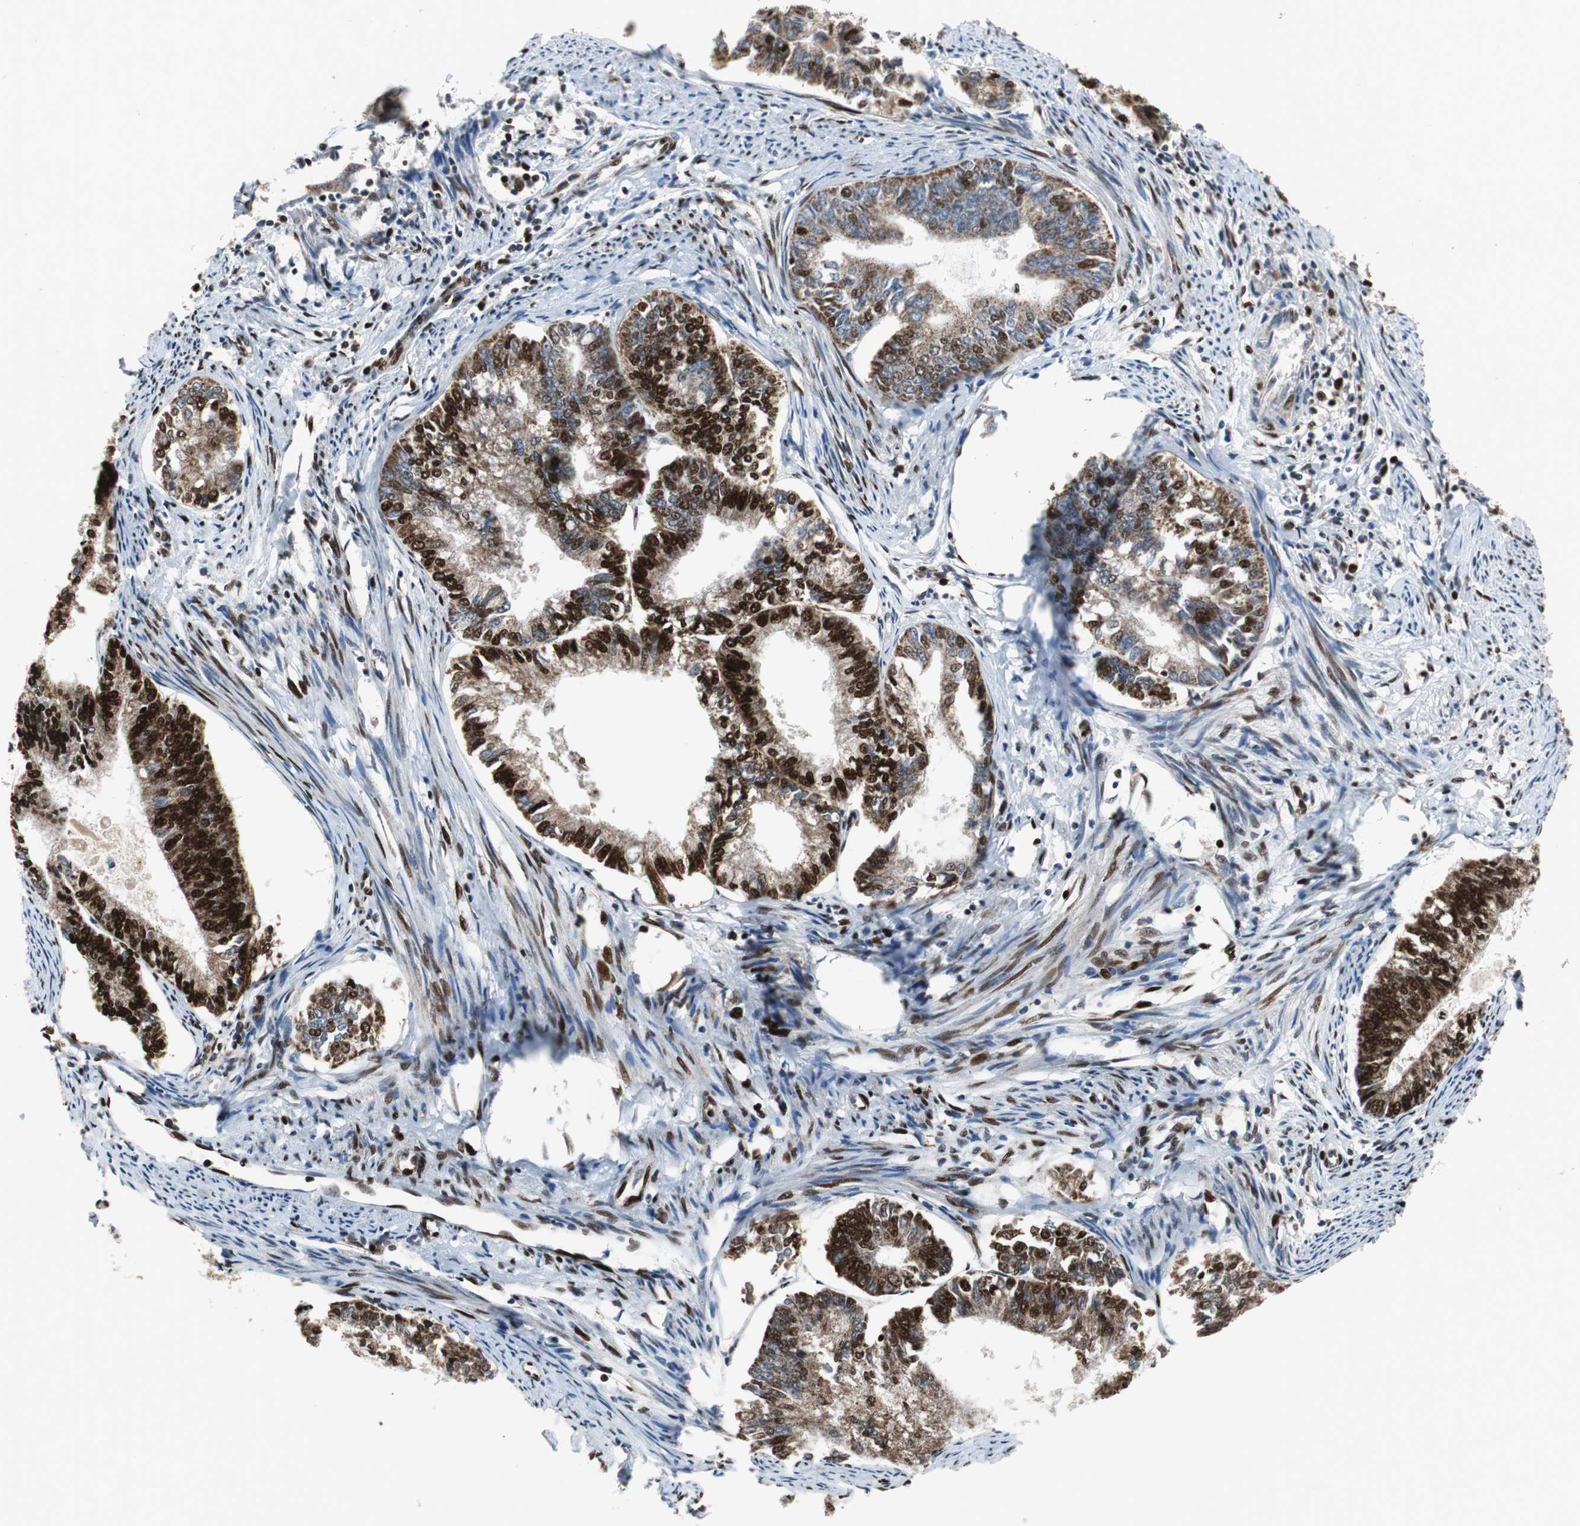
{"staining": {"intensity": "strong", "quantity": ">75%", "location": "nuclear"}, "tissue": "endometrial cancer", "cell_type": "Tumor cells", "image_type": "cancer", "snomed": [{"axis": "morphology", "description": "Adenocarcinoma, NOS"}, {"axis": "topography", "description": "Endometrium"}], "caption": "Protein analysis of endometrial cancer (adenocarcinoma) tissue displays strong nuclear staining in about >75% of tumor cells.", "gene": "HDAC1", "patient": {"sex": "female", "age": 86}}